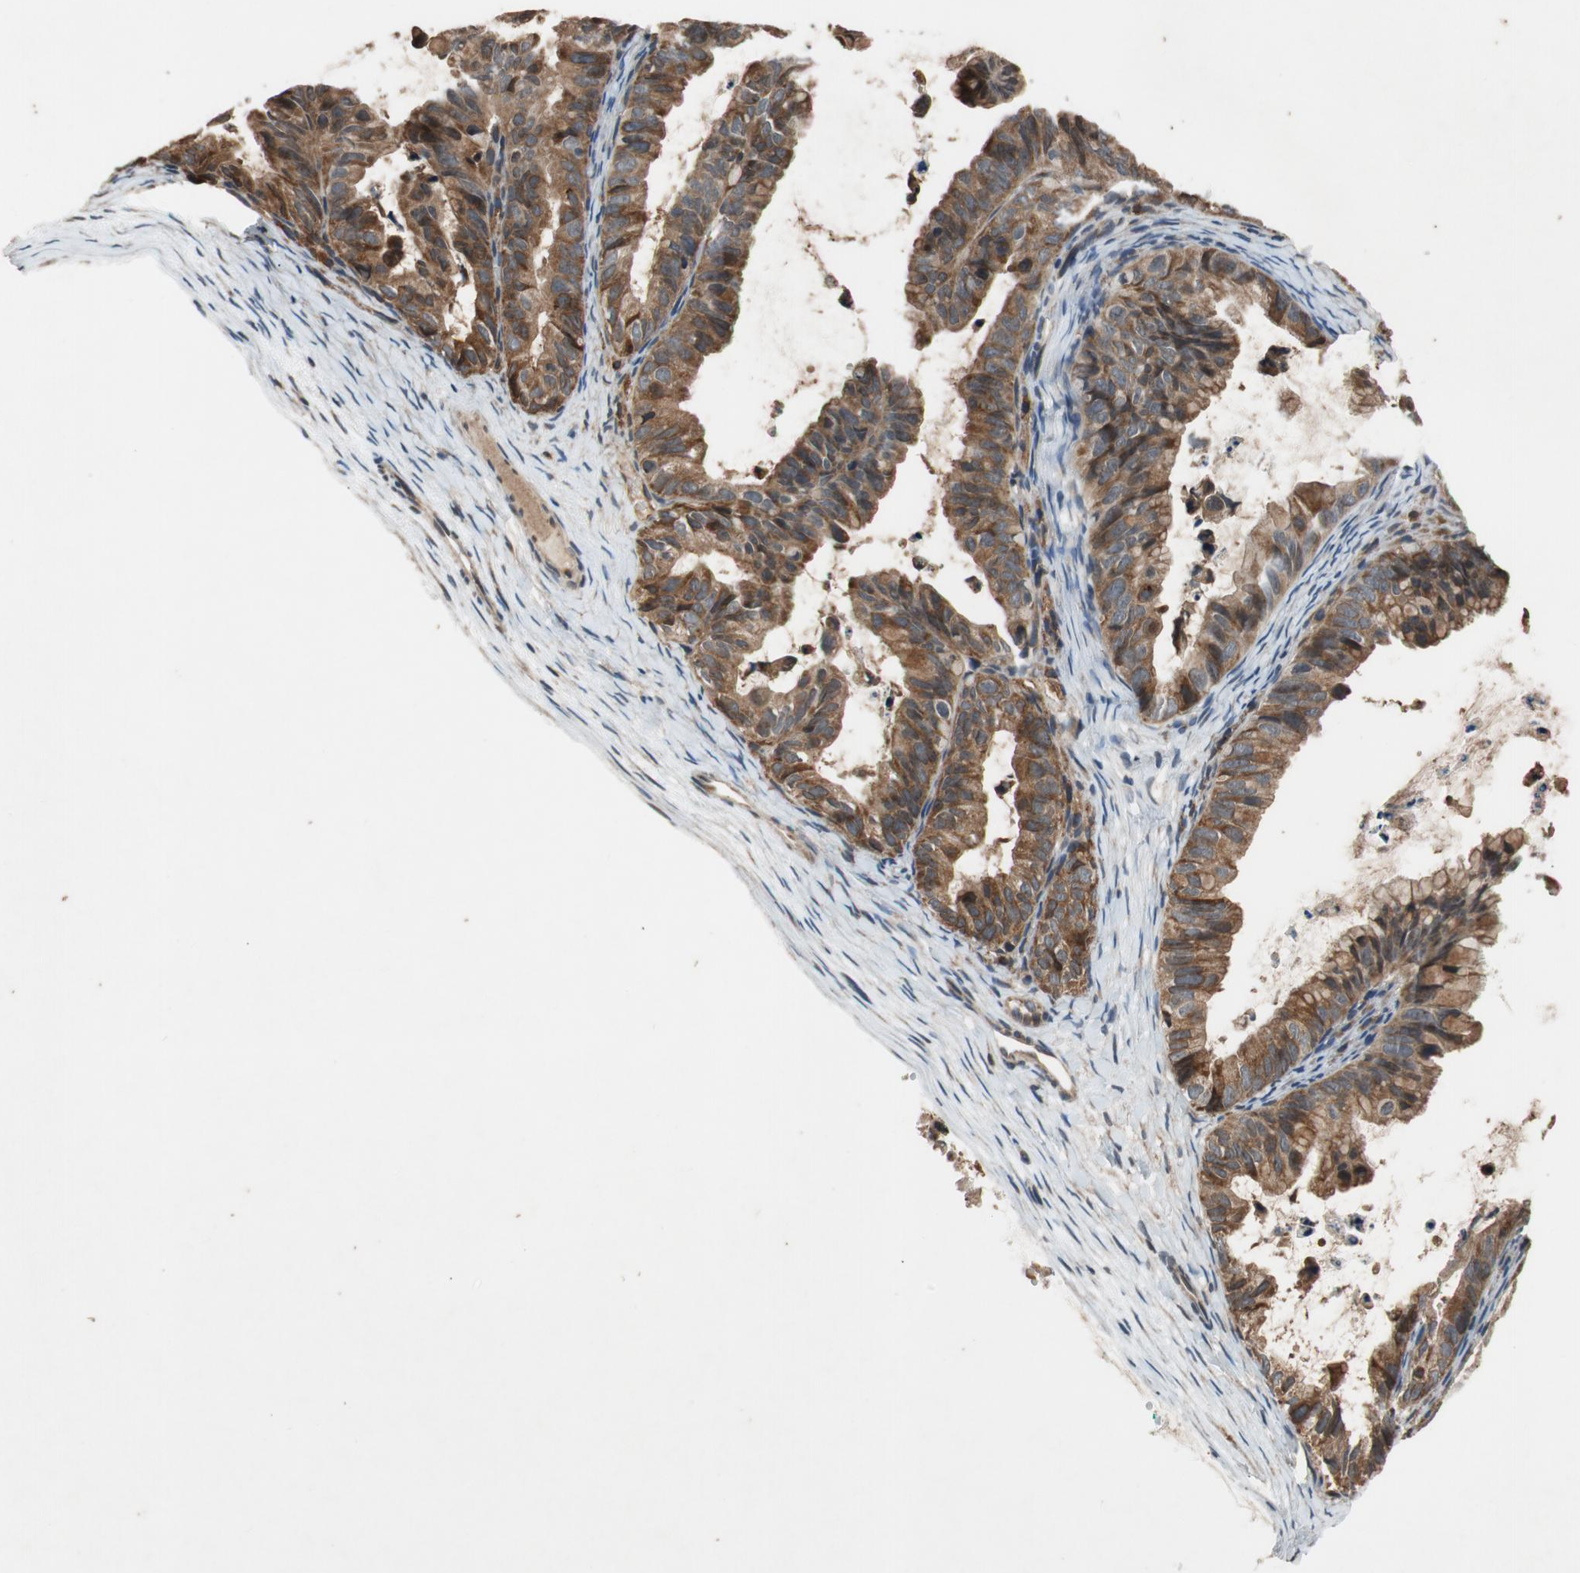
{"staining": {"intensity": "moderate", "quantity": ">75%", "location": "cytoplasmic/membranous"}, "tissue": "ovarian cancer", "cell_type": "Tumor cells", "image_type": "cancer", "snomed": [{"axis": "morphology", "description": "Cystadenocarcinoma, mucinous, NOS"}, {"axis": "topography", "description": "Ovary"}], "caption": "IHC photomicrograph of neoplastic tissue: ovarian mucinous cystadenocarcinoma stained using immunohistochemistry (IHC) demonstrates medium levels of moderate protein expression localized specifically in the cytoplasmic/membranous of tumor cells, appearing as a cytoplasmic/membranous brown color.", "gene": "ATP2C1", "patient": {"sex": "female", "age": 36}}